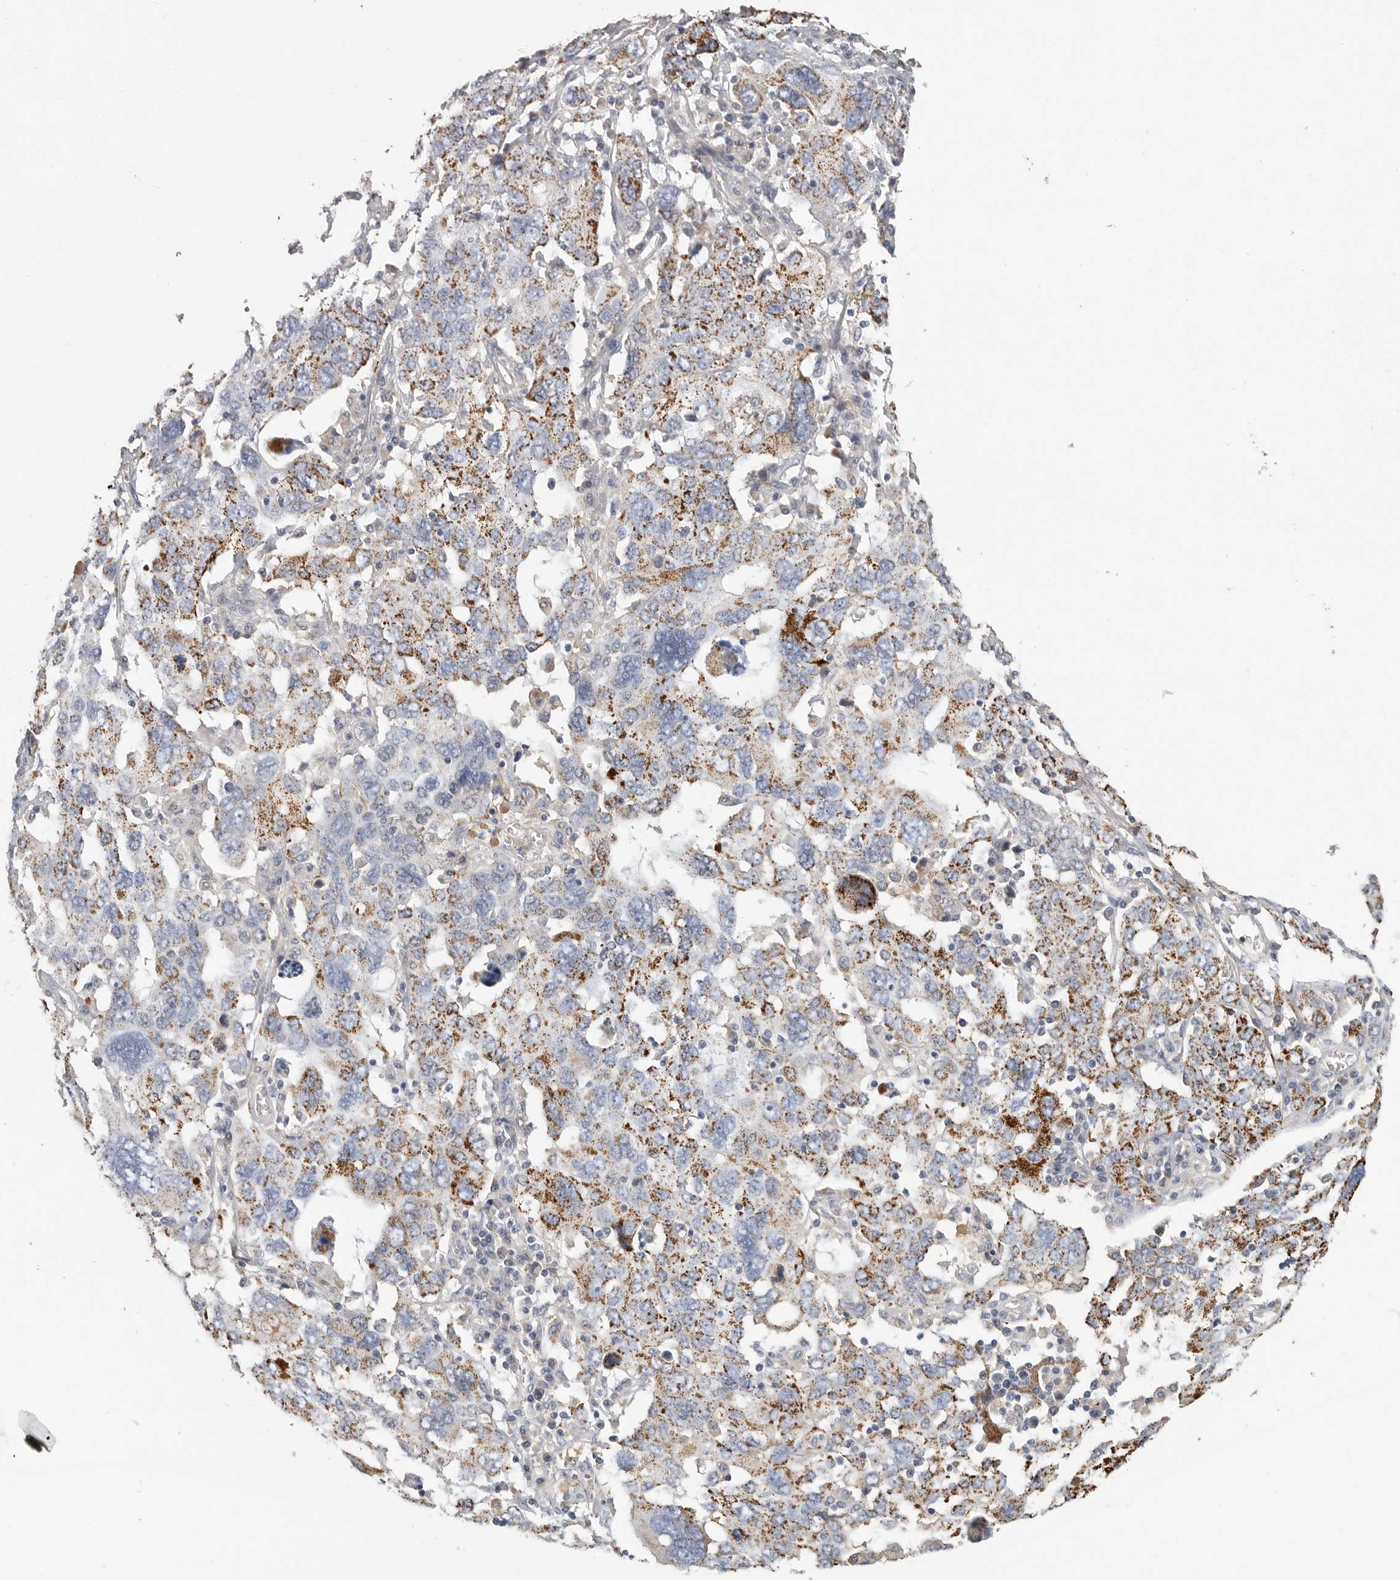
{"staining": {"intensity": "strong", "quantity": "25%-75%", "location": "cytoplasmic/membranous"}, "tissue": "ovarian cancer", "cell_type": "Tumor cells", "image_type": "cancer", "snomed": [{"axis": "morphology", "description": "Carcinoma, endometroid"}, {"axis": "topography", "description": "Ovary"}], "caption": "Strong cytoplasmic/membranous staining is appreciated in about 25%-75% of tumor cells in ovarian cancer.", "gene": "SDC3", "patient": {"sex": "female", "age": 62}}